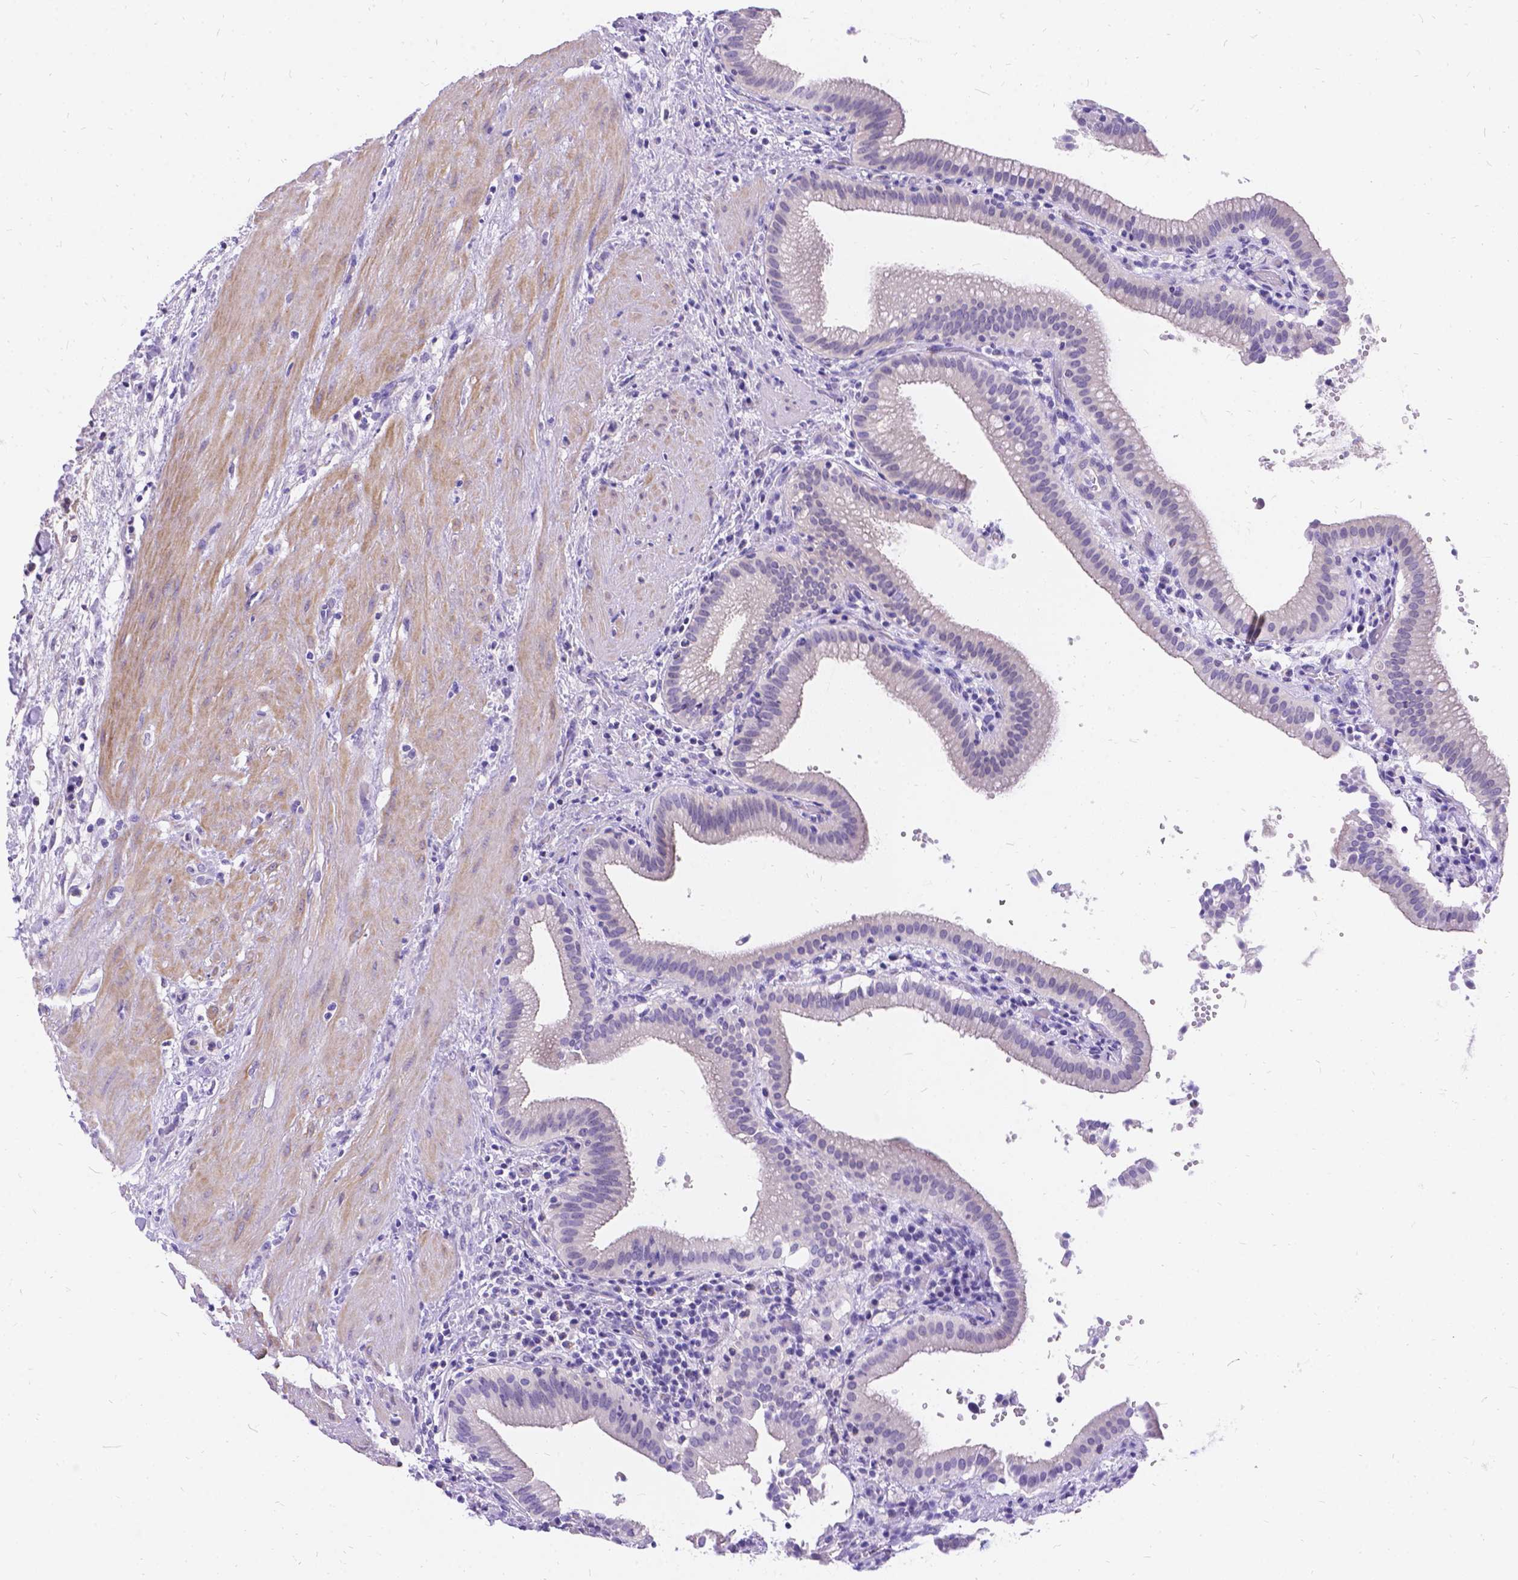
{"staining": {"intensity": "negative", "quantity": "none", "location": "none"}, "tissue": "gallbladder", "cell_type": "Glandular cells", "image_type": "normal", "snomed": [{"axis": "morphology", "description": "Normal tissue, NOS"}, {"axis": "topography", "description": "Gallbladder"}], "caption": "Human gallbladder stained for a protein using IHC exhibits no expression in glandular cells.", "gene": "PALS1", "patient": {"sex": "male", "age": 42}}